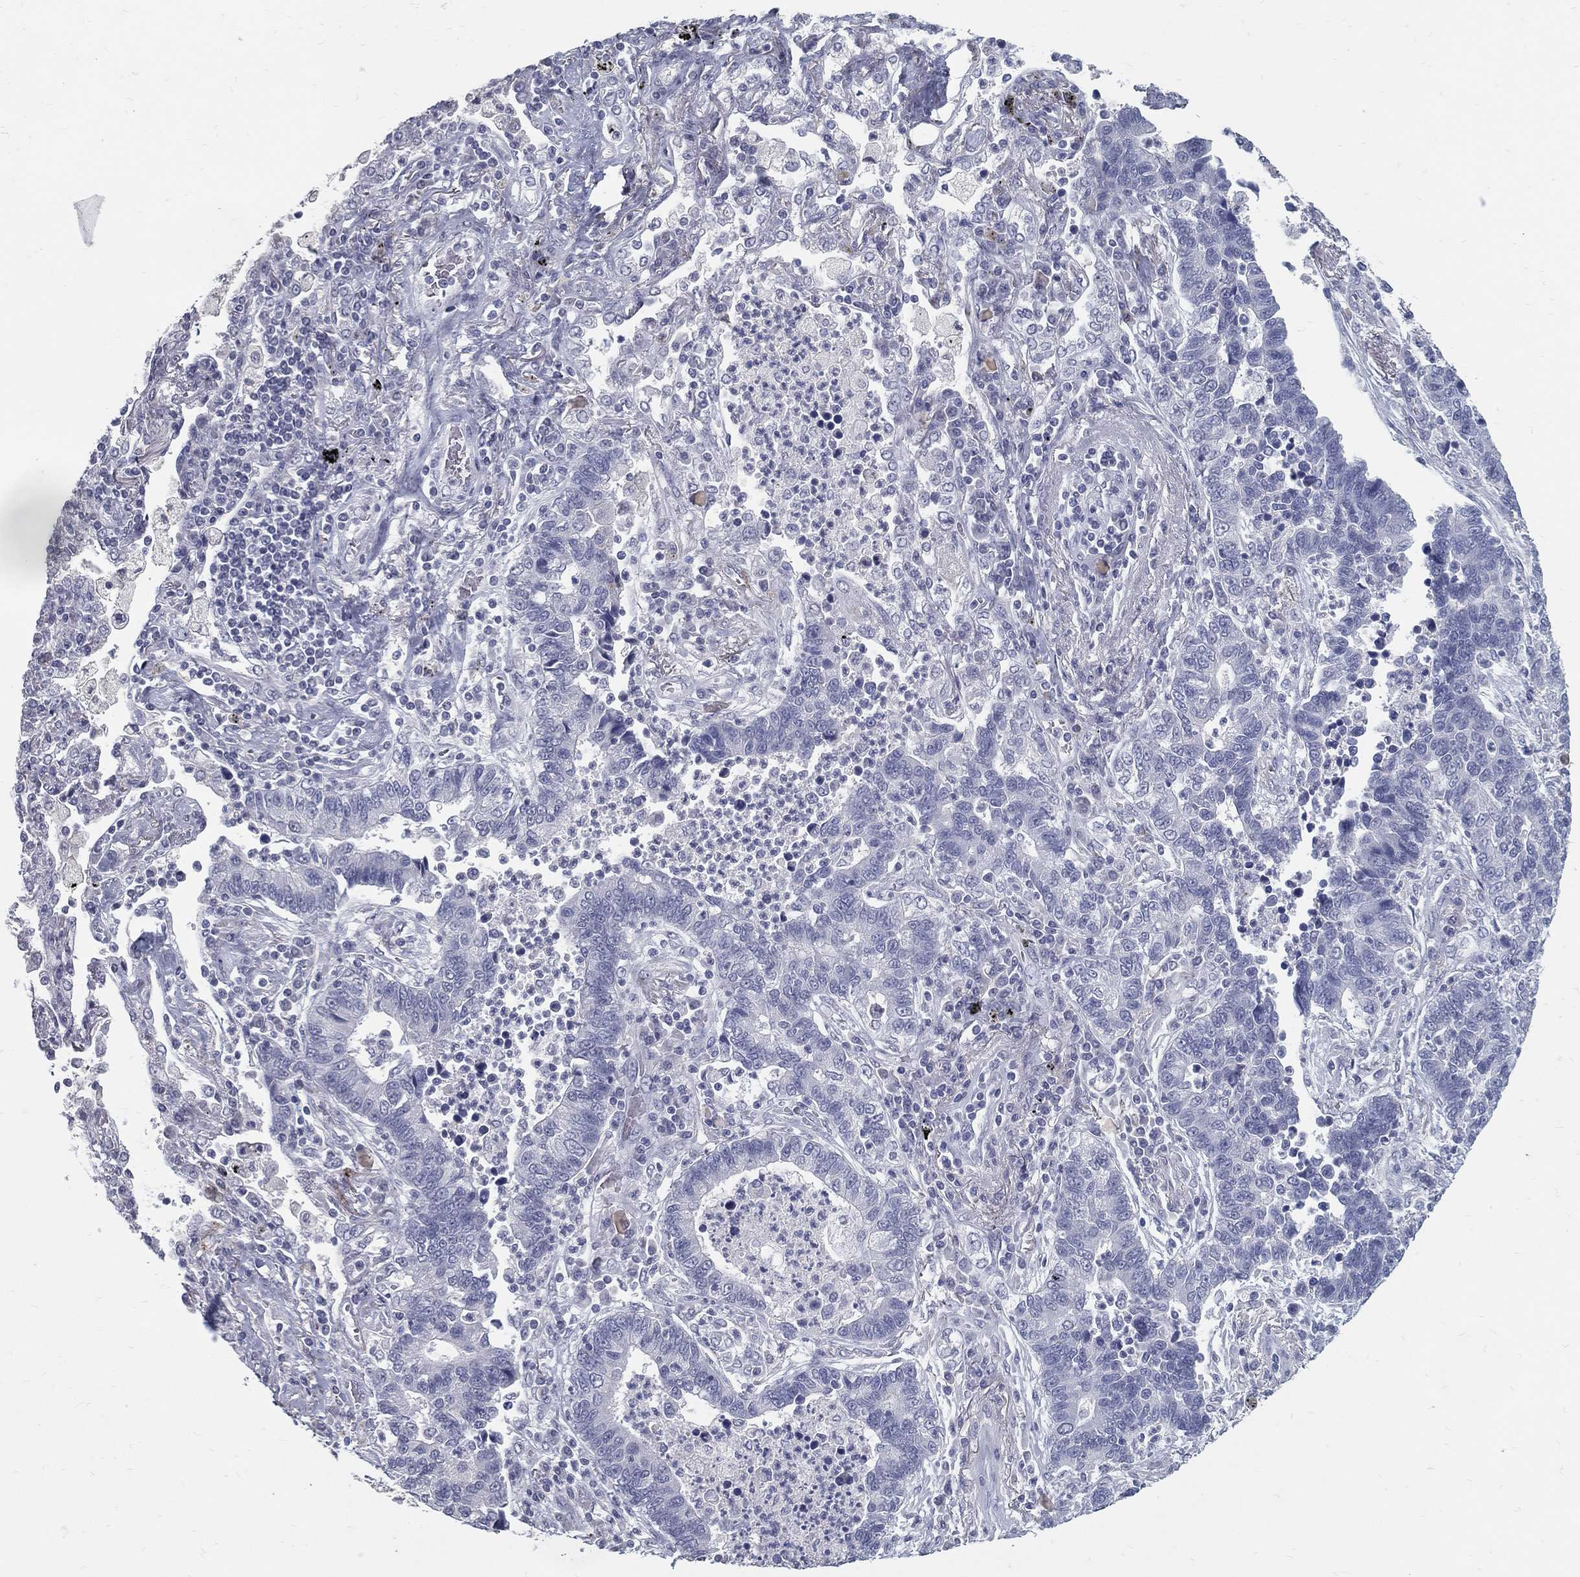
{"staining": {"intensity": "negative", "quantity": "none", "location": "none"}, "tissue": "lung cancer", "cell_type": "Tumor cells", "image_type": "cancer", "snomed": [{"axis": "morphology", "description": "Adenocarcinoma, NOS"}, {"axis": "topography", "description": "Lung"}], "caption": "A high-resolution micrograph shows immunohistochemistry staining of lung cancer, which displays no significant staining in tumor cells.", "gene": "ACE2", "patient": {"sex": "female", "age": 57}}